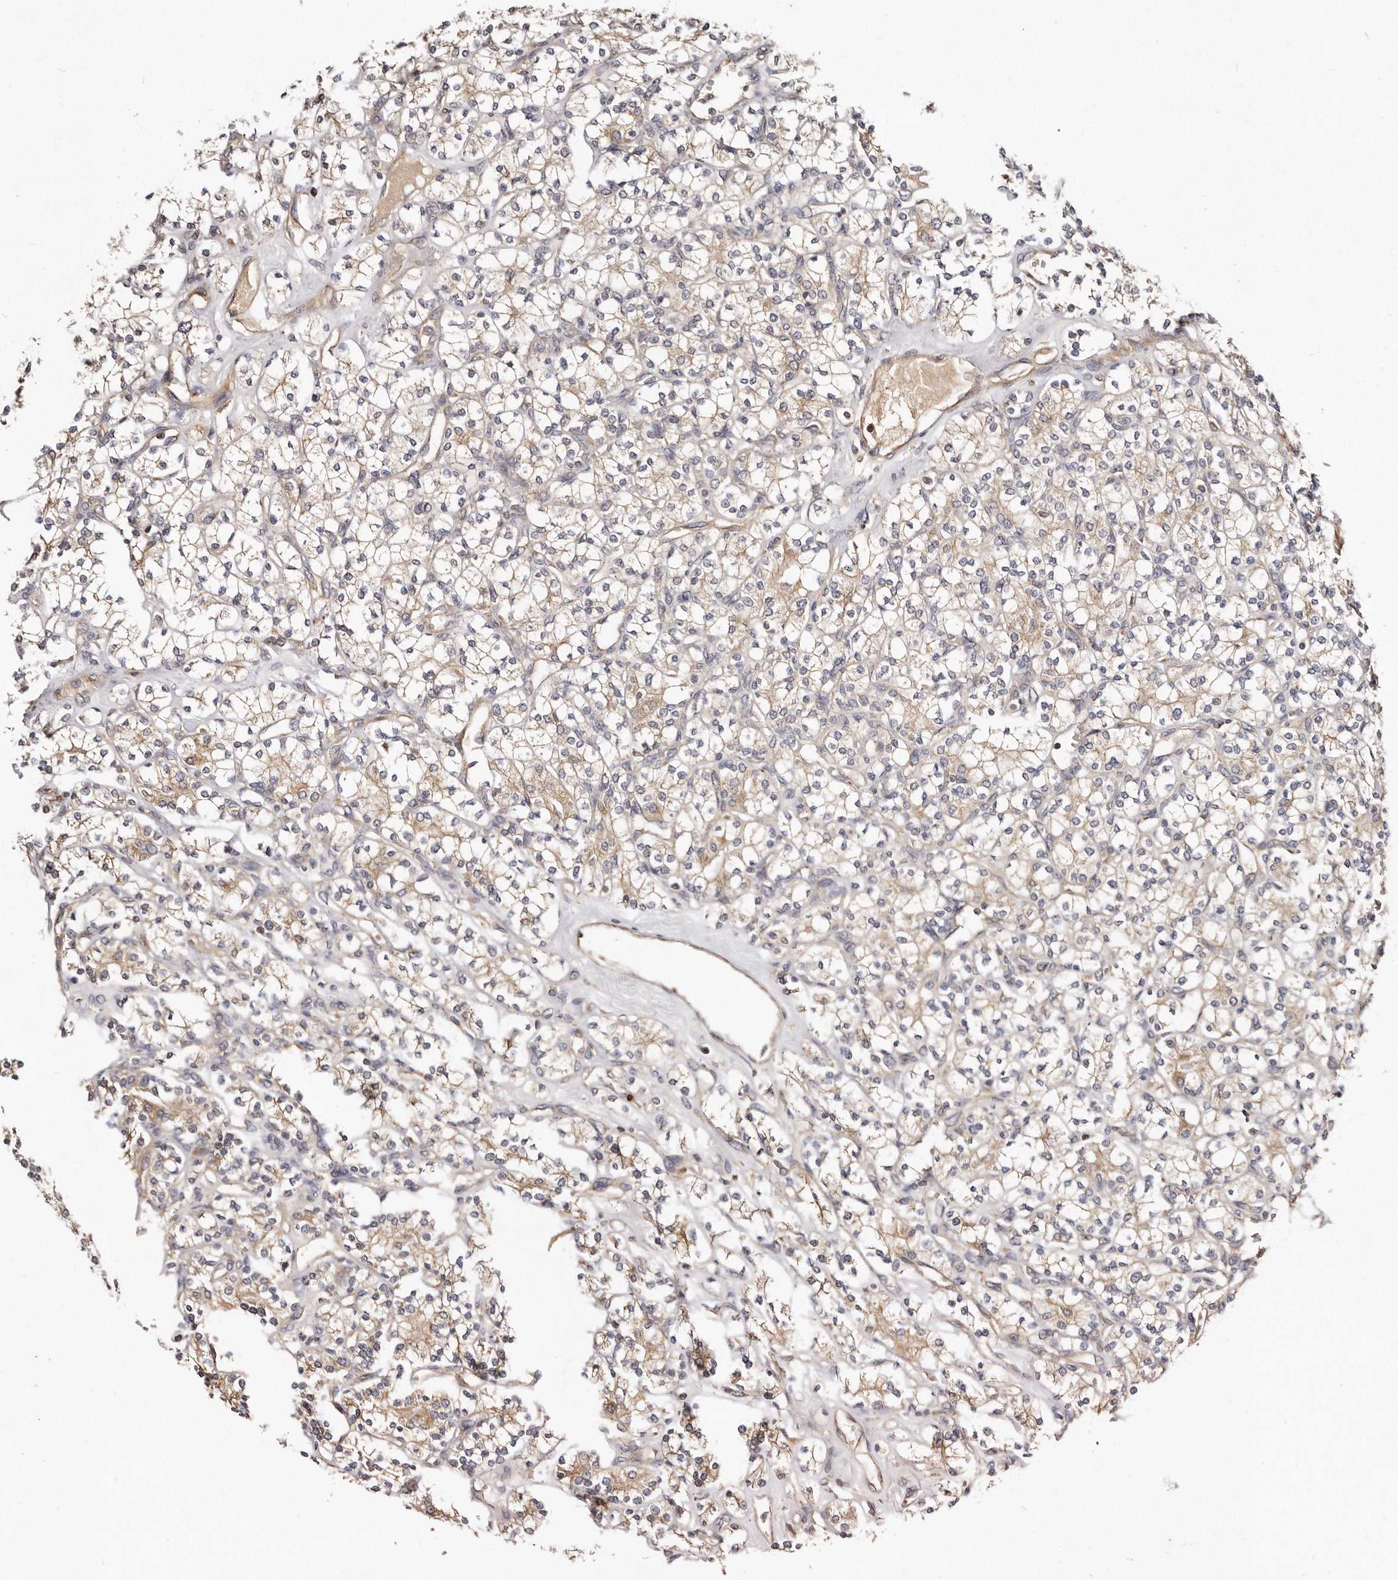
{"staining": {"intensity": "weak", "quantity": ">75%", "location": "cytoplasmic/membranous"}, "tissue": "renal cancer", "cell_type": "Tumor cells", "image_type": "cancer", "snomed": [{"axis": "morphology", "description": "Adenocarcinoma, NOS"}, {"axis": "topography", "description": "Kidney"}], "caption": "A high-resolution photomicrograph shows immunohistochemistry (IHC) staining of renal cancer (adenocarcinoma), which displays weak cytoplasmic/membranous staining in approximately >75% of tumor cells. (Brightfield microscopy of DAB IHC at high magnification).", "gene": "DACT2", "patient": {"sex": "male", "age": 77}}